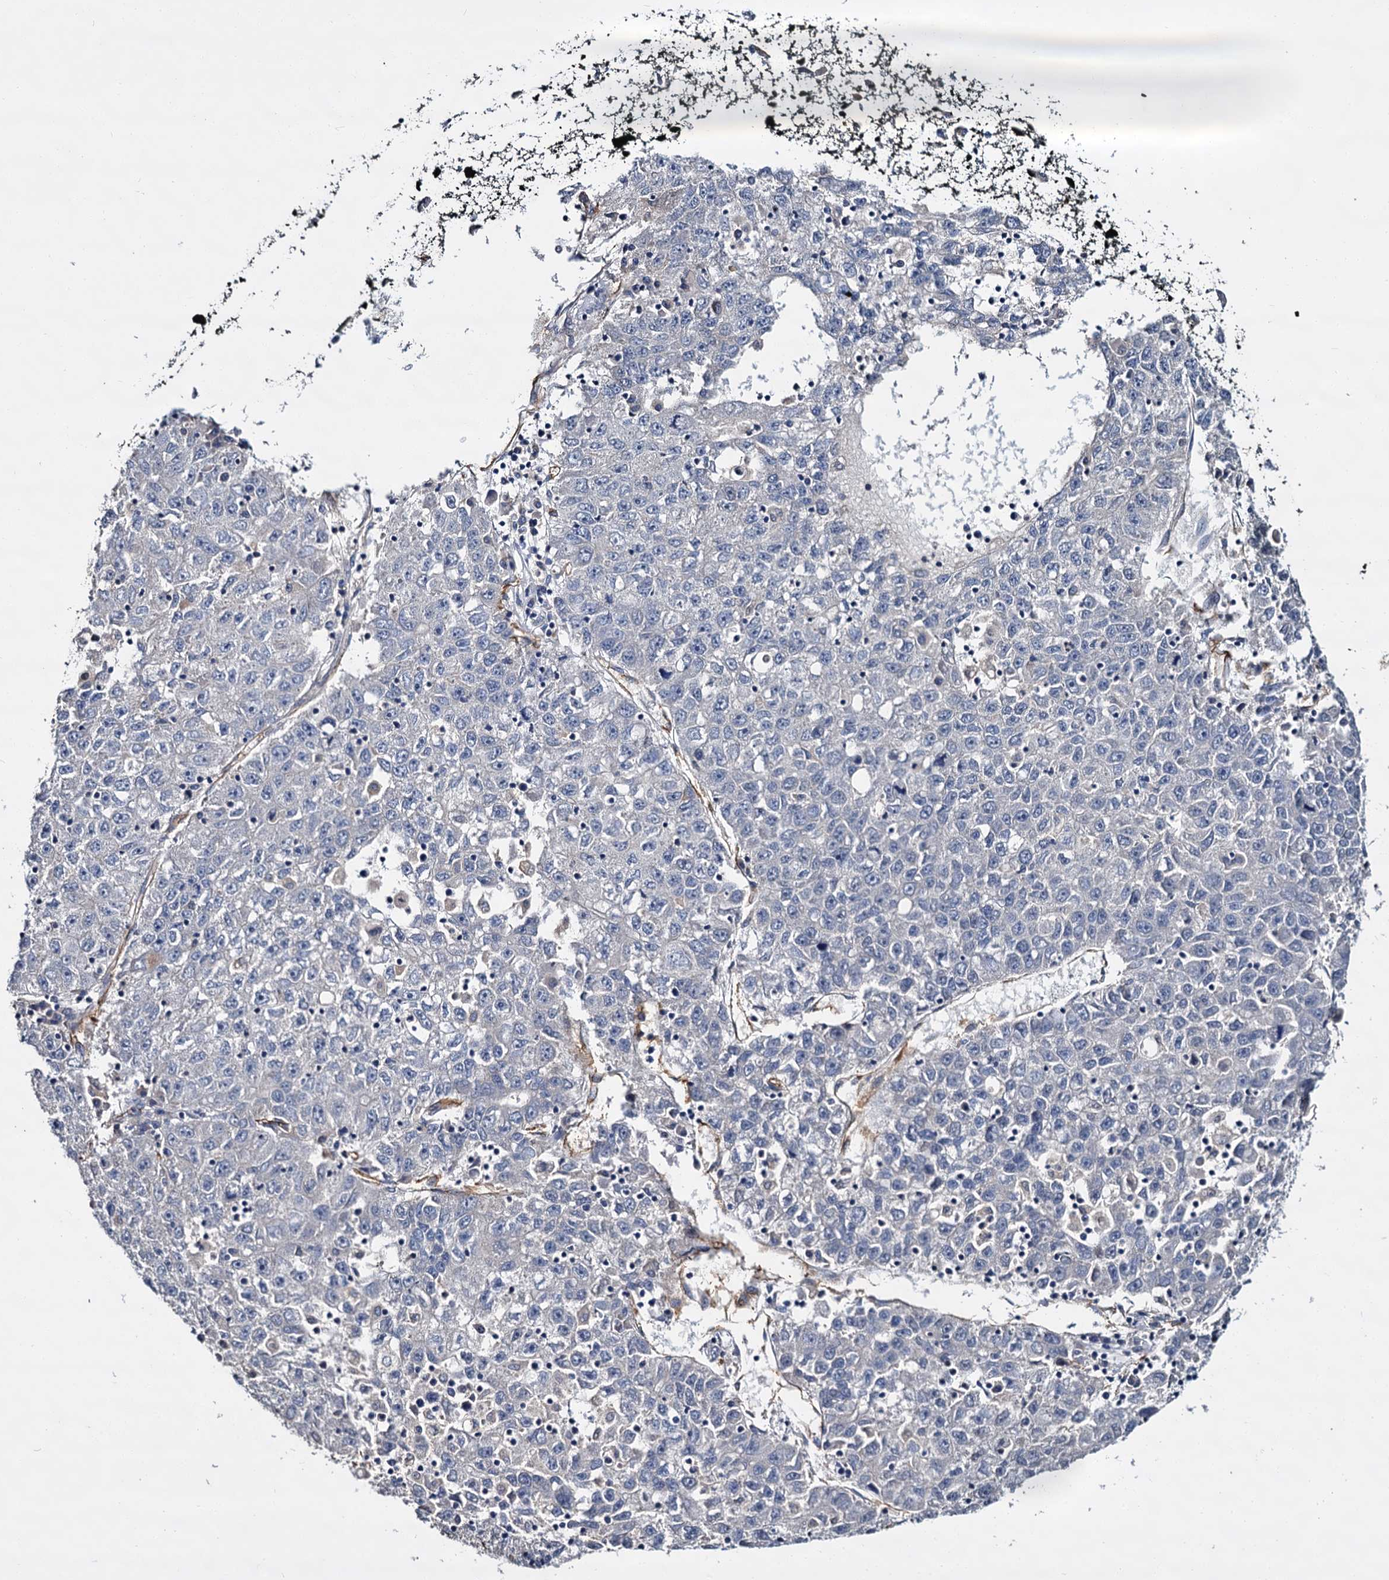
{"staining": {"intensity": "negative", "quantity": "none", "location": "none"}, "tissue": "liver cancer", "cell_type": "Tumor cells", "image_type": "cancer", "snomed": [{"axis": "morphology", "description": "Carcinoma, Hepatocellular, NOS"}, {"axis": "topography", "description": "Liver"}], "caption": "The immunohistochemistry (IHC) histopathology image has no significant positivity in tumor cells of liver cancer tissue.", "gene": "CACNA1C", "patient": {"sex": "female", "age": 58}}